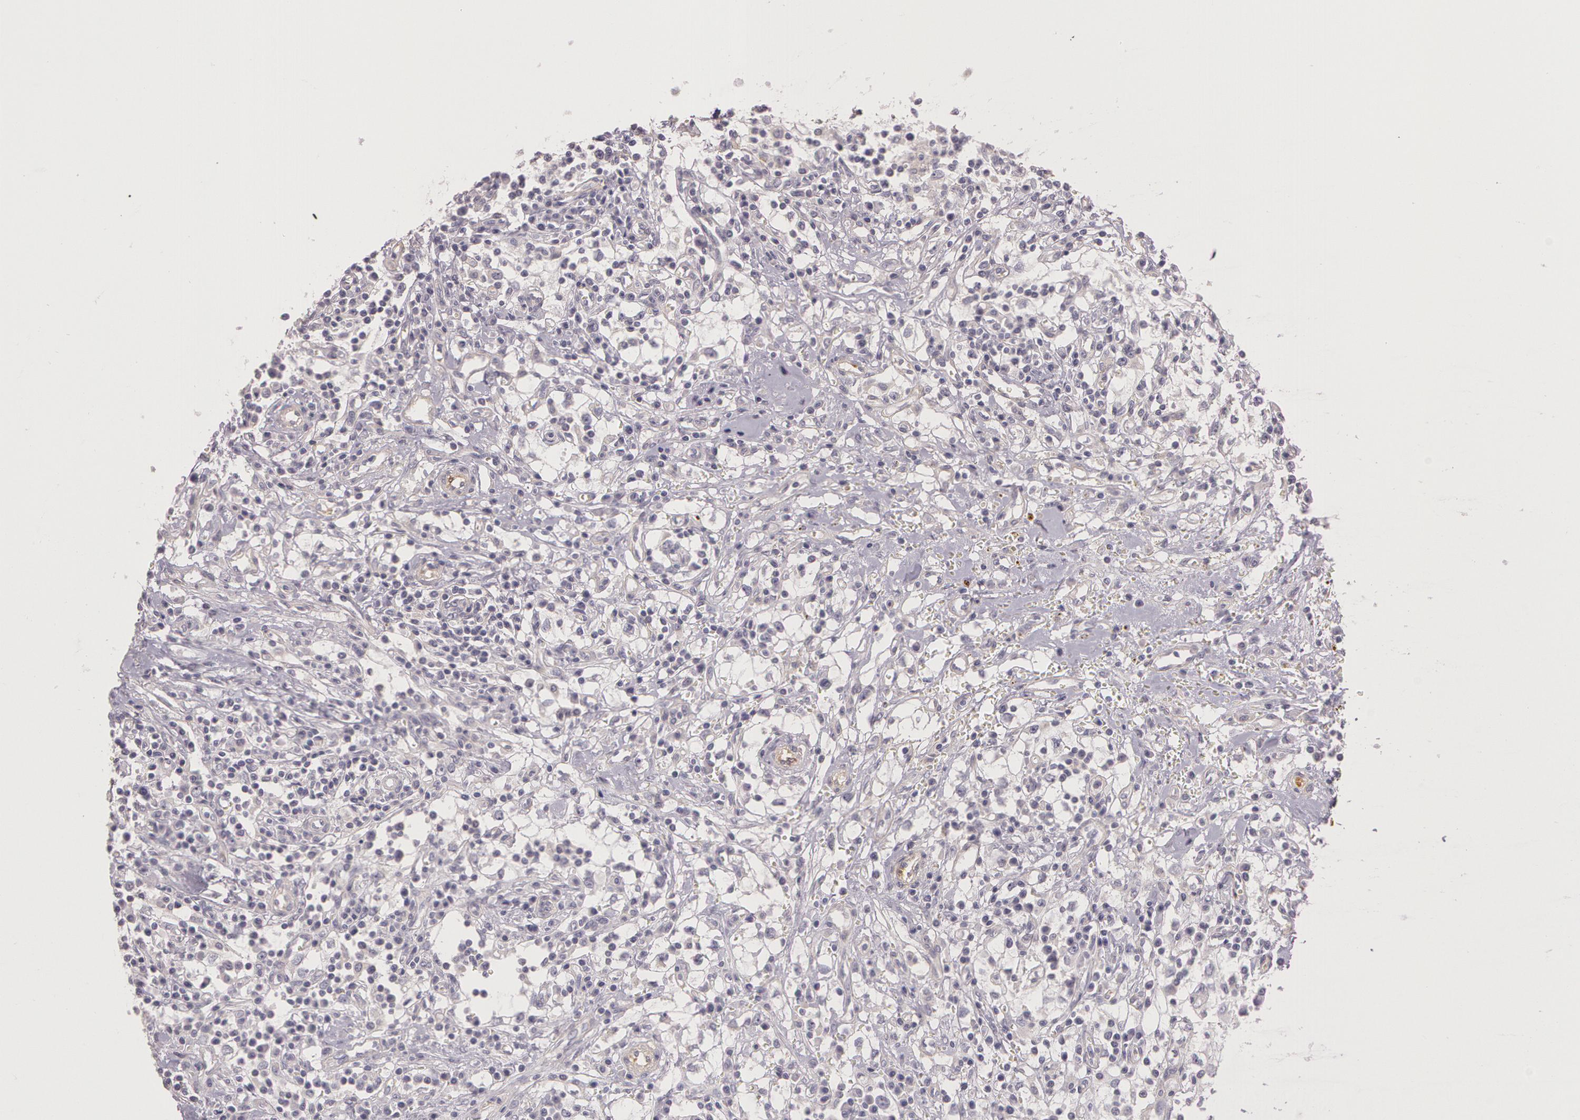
{"staining": {"intensity": "negative", "quantity": "none", "location": "none"}, "tissue": "renal cancer", "cell_type": "Tumor cells", "image_type": "cancer", "snomed": [{"axis": "morphology", "description": "Adenocarcinoma, NOS"}, {"axis": "topography", "description": "Kidney"}], "caption": "The micrograph demonstrates no significant staining in tumor cells of renal cancer.", "gene": "G2E3", "patient": {"sex": "male", "age": 82}}